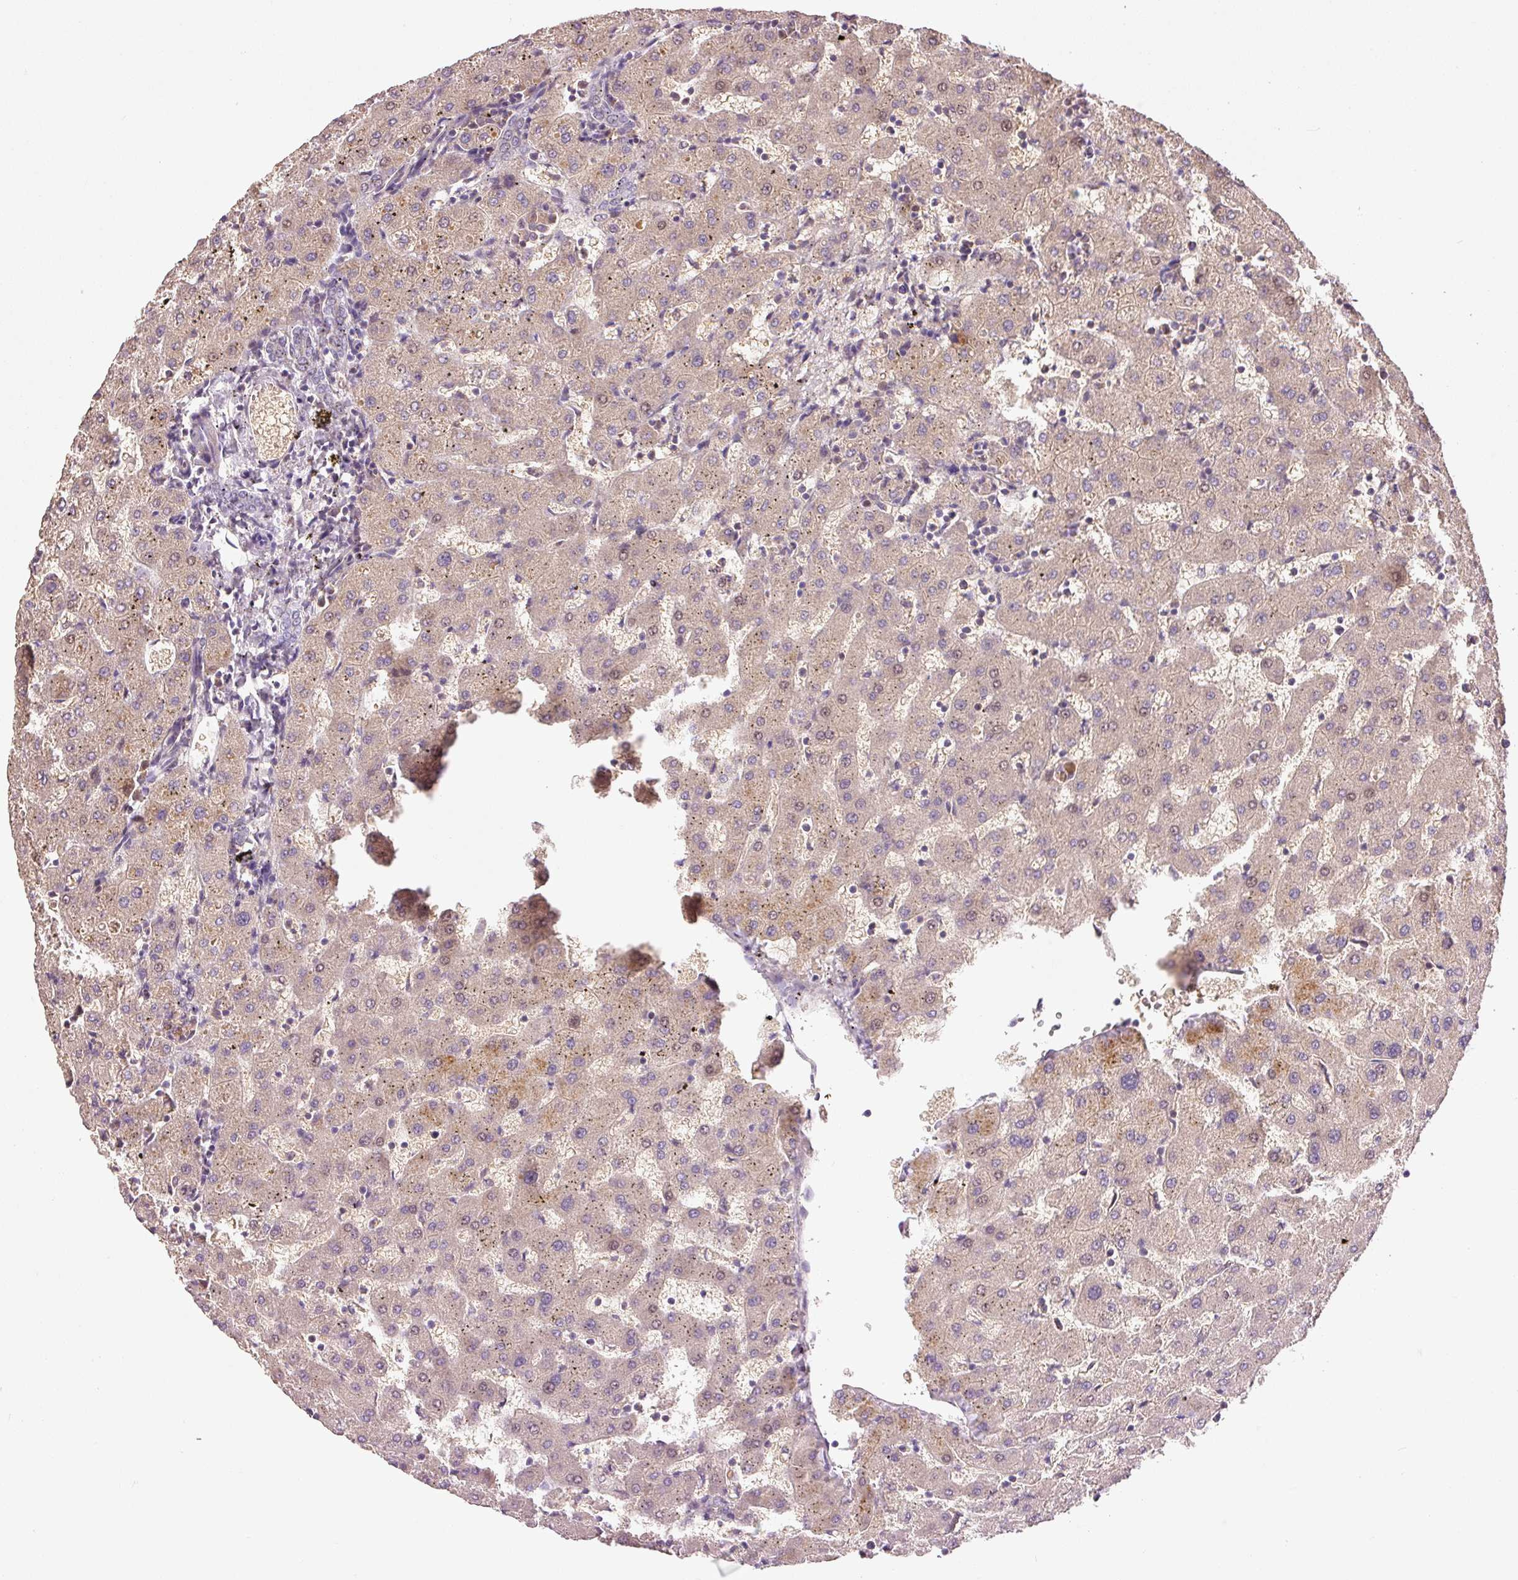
{"staining": {"intensity": "negative", "quantity": "none", "location": "none"}, "tissue": "liver", "cell_type": "Cholangiocytes", "image_type": "normal", "snomed": [{"axis": "morphology", "description": "Normal tissue, NOS"}, {"axis": "topography", "description": "Liver"}], "caption": "Cholangiocytes are negative for brown protein staining in unremarkable liver. (Stains: DAB (3,3'-diaminobenzidine) immunohistochemistry with hematoxylin counter stain, Microscopy: brightfield microscopy at high magnification).", "gene": "CMTM8", "patient": {"sex": "female", "age": 63}}